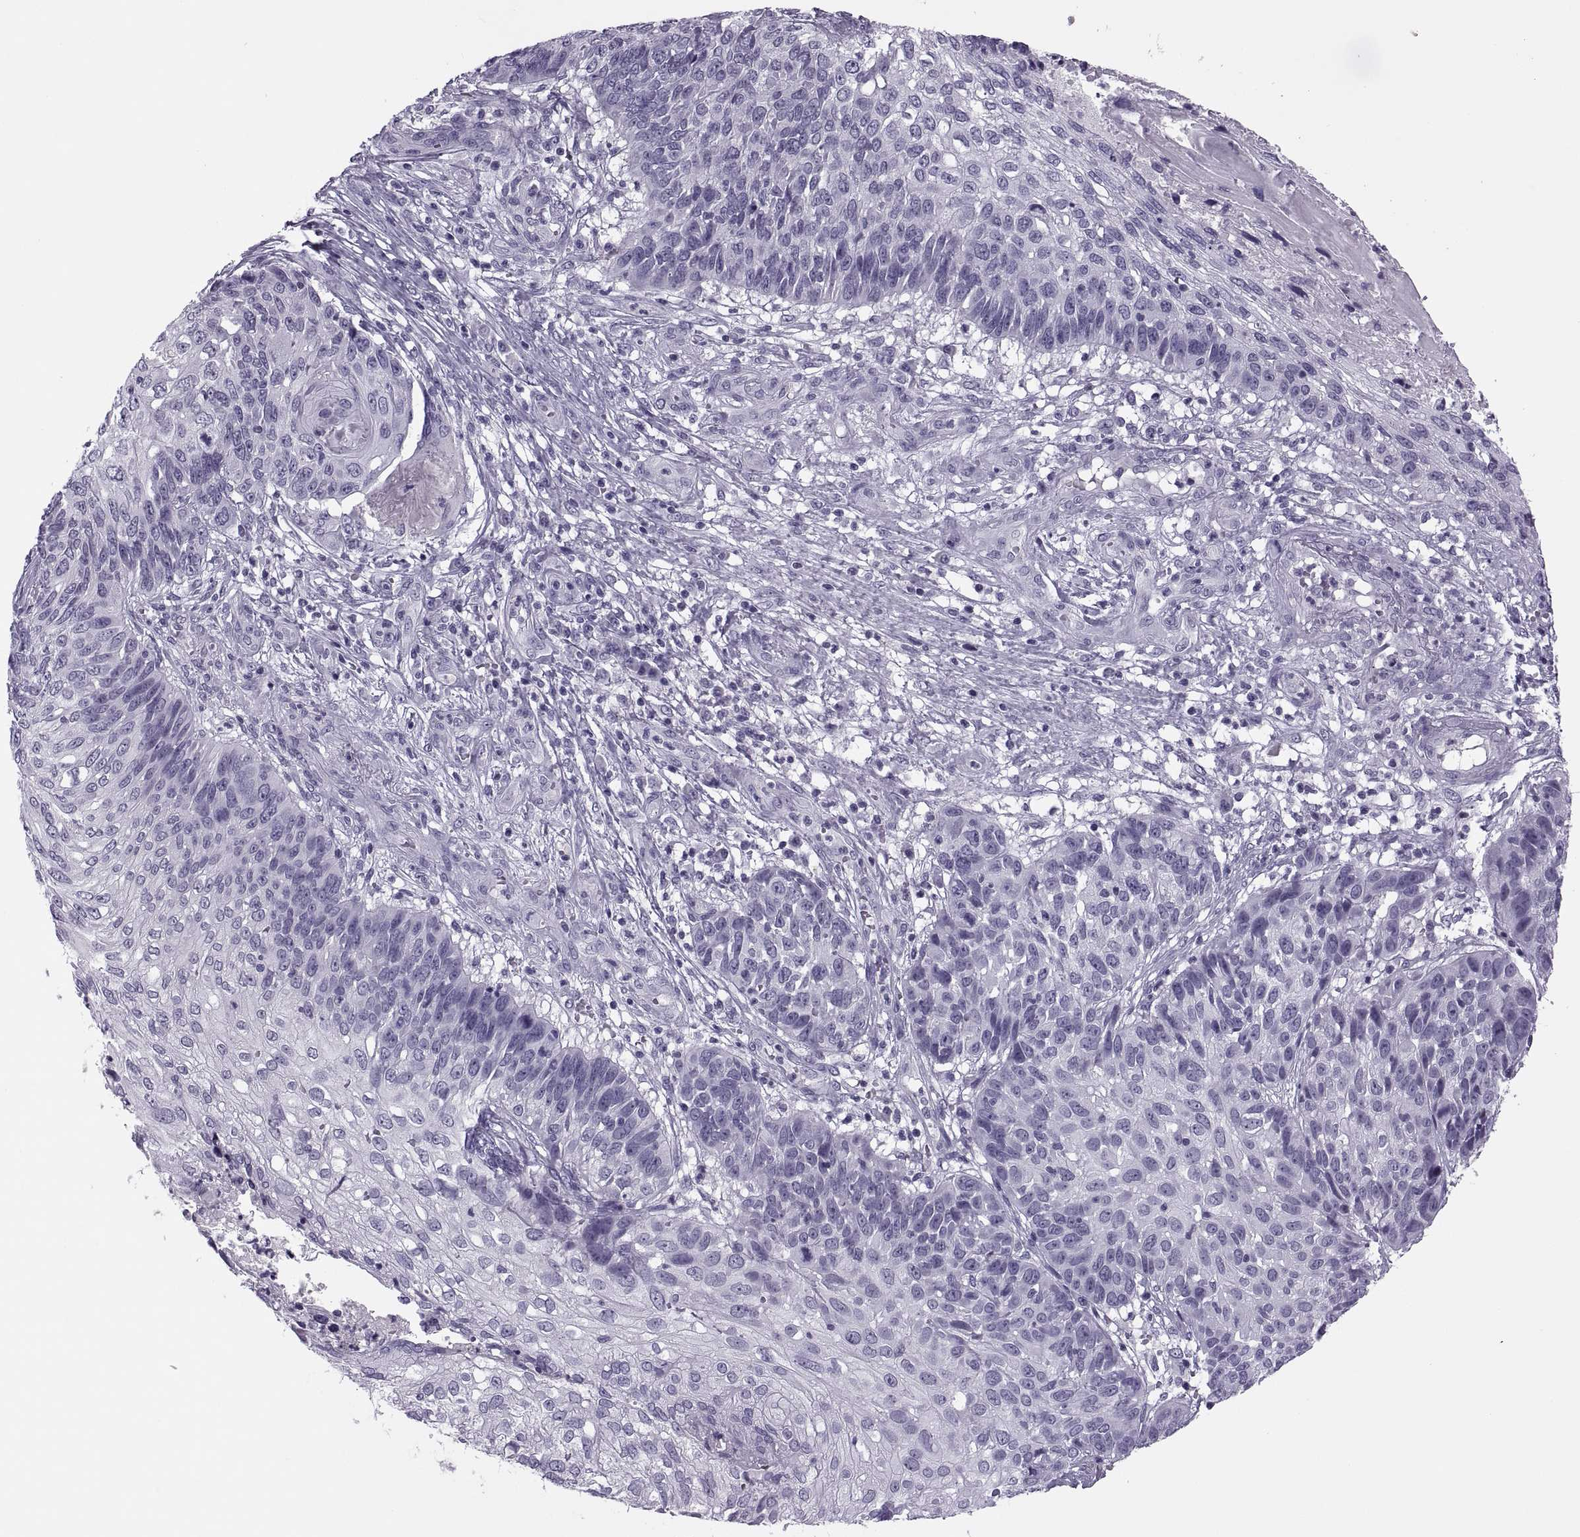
{"staining": {"intensity": "negative", "quantity": "none", "location": "none"}, "tissue": "skin cancer", "cell_type": "Tumor cells", "image_type": "cancer", "snomed": [{"axis": "morphology", "description": "Squamous cell carcinoma, NOS"}, {"axis": "topography", "description": "Skin"}], "caption": "Immunohistochemistry (IHC) of squamous cell carcinoma (skin) reveals no expression in tumor cells. Brightfield microscopy of immunohistochemistry (IHC) stained with DAB (brown) and hematoxylin (blue), captured at high magnification.", "gene": "SYNGR4", "patient": {"sex": "male", "age": 92}}